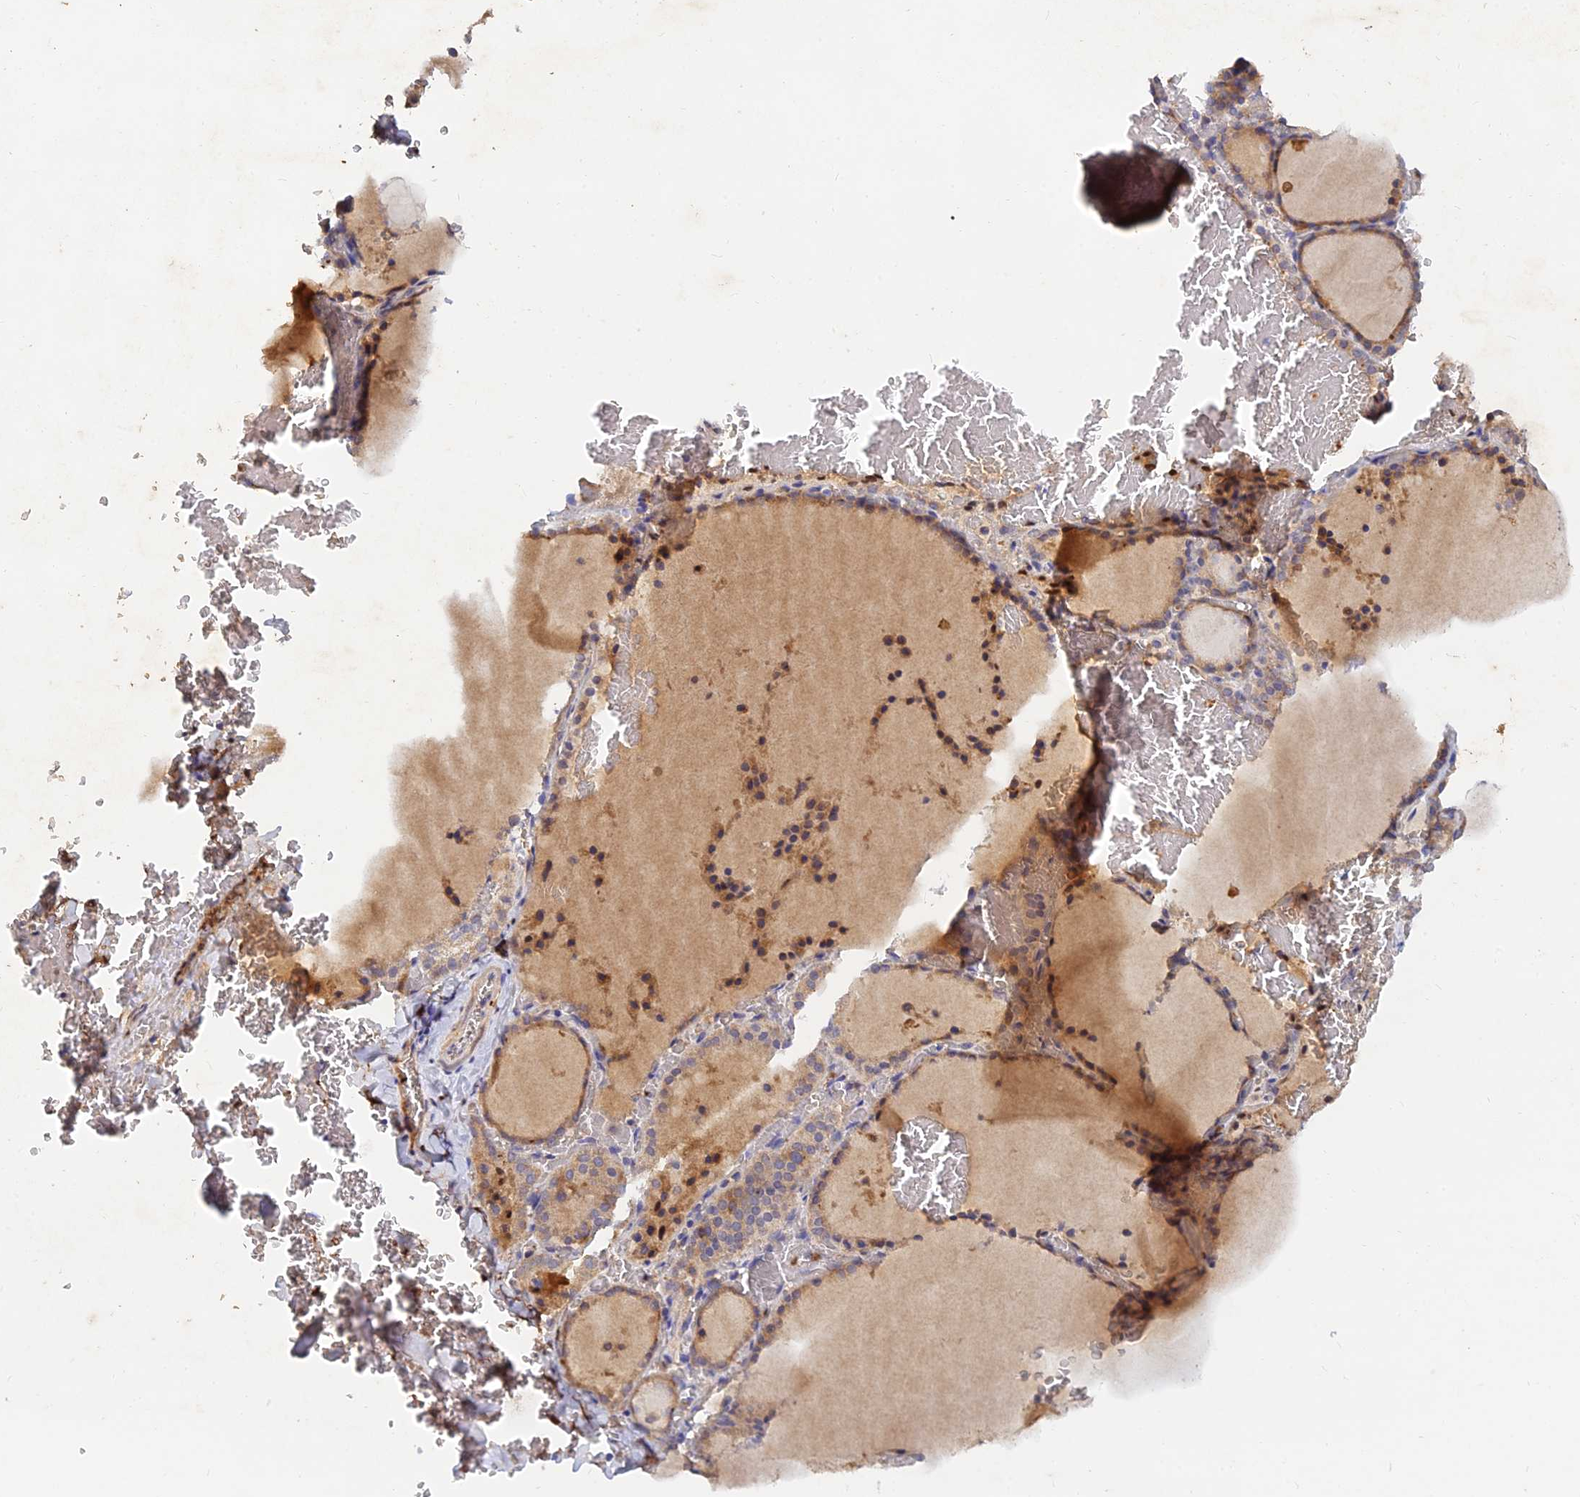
{"staining": {"intensity": "moderate", "quantity": ">75%", "location": "cytoplasmic/membranous"}, "tissue": "thyroid gland", "cell_type": "Glandular cells", "image_type": "normal", "snomed": [{"axis": "morphology", "description": "Normal tissue, NOS"}, {"axis": "topography", "description": "Thyroid gland"}], "caption": "Unremarkable thyroid gland exhibits moderate cytoplasmic/membranous positivity in about >75% of glandular cells, visualized by immunohistochemistry.", "gene": "ACSM5", "patient": {"sex": "female", "age": 39}}